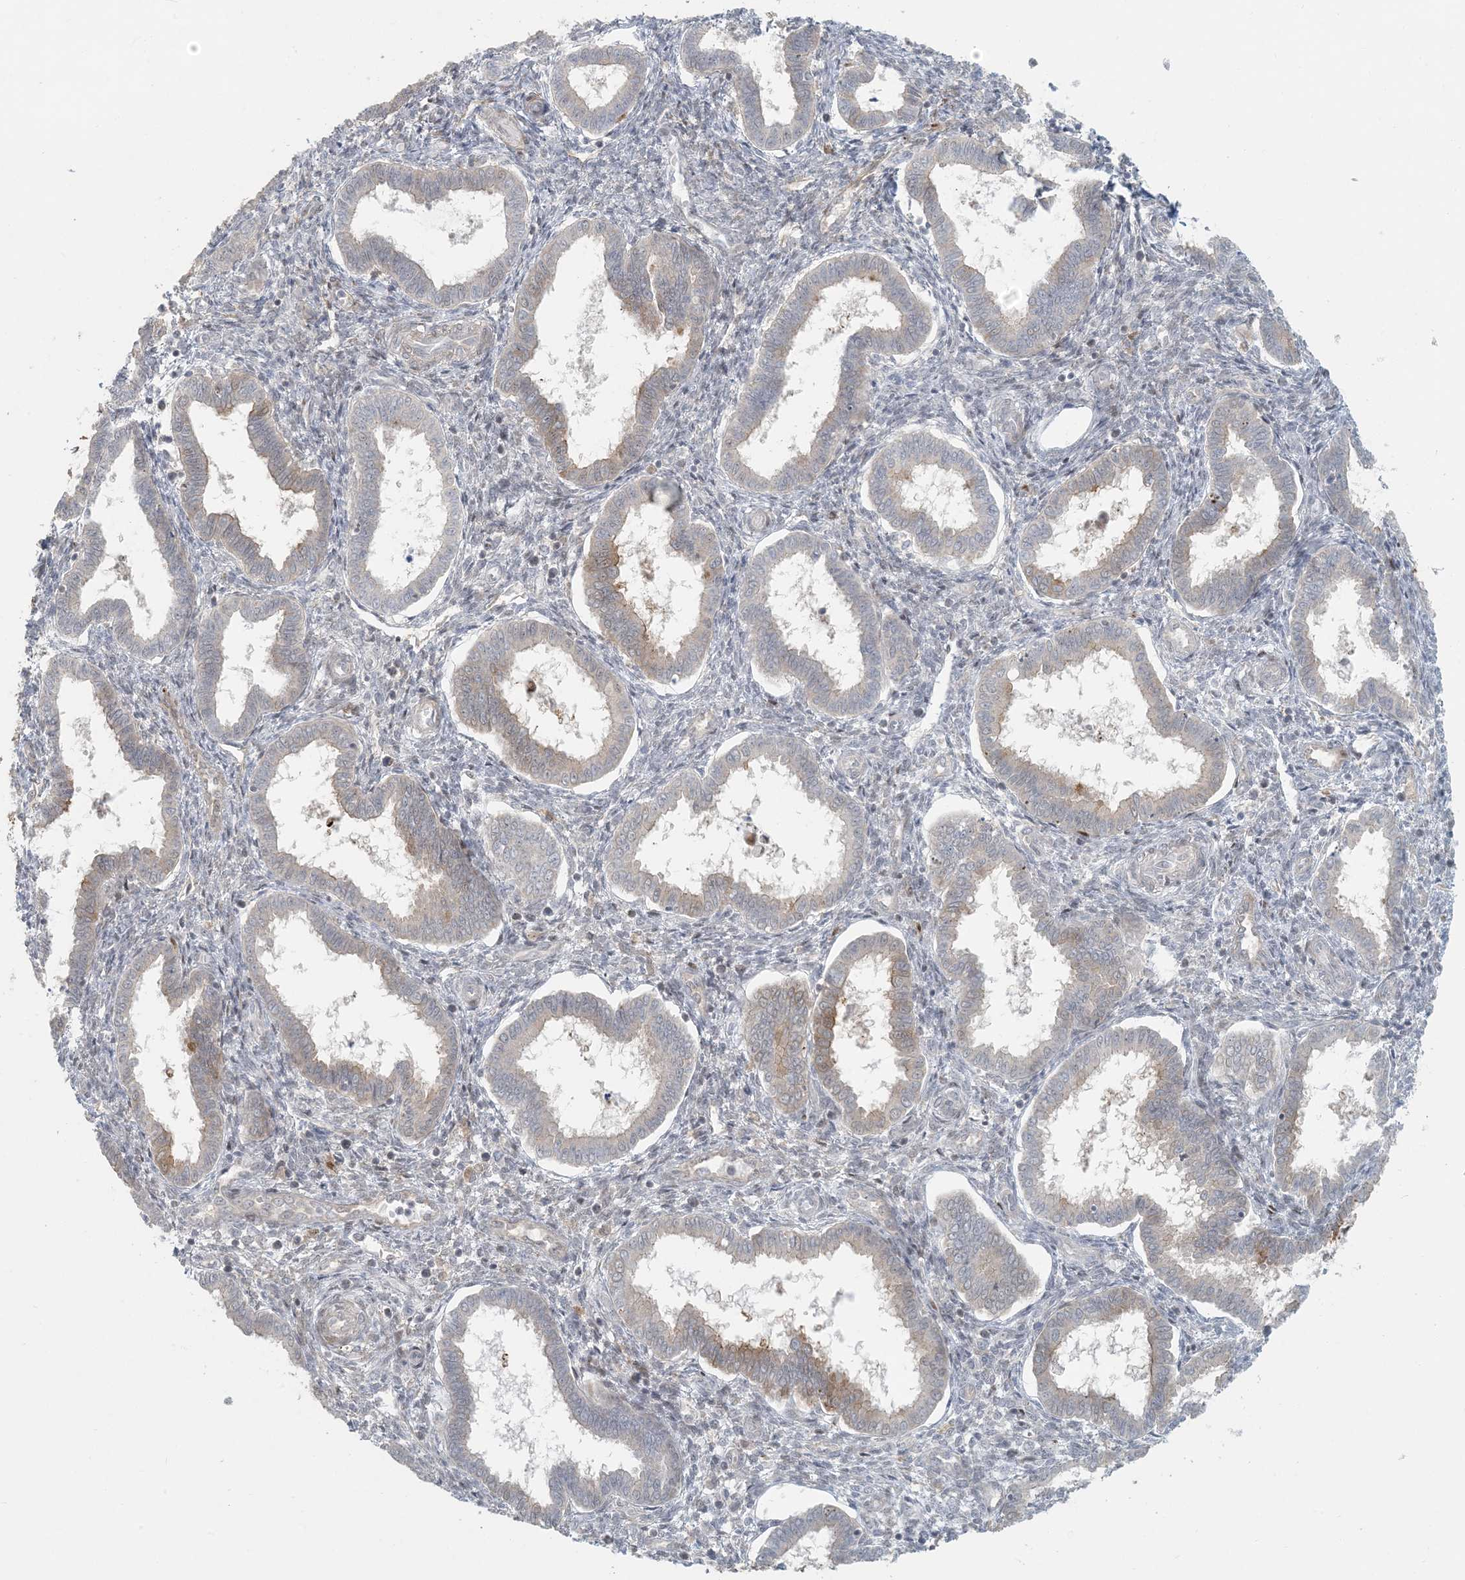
{"staining": {"intensity": "weak", "quantity": "<25%", "location": "cytoplasmic/membranous"}, "tissue": "endometrium", "cell_type": "Cells in endometrial stroma", "image_type": "normal", "snomed": [{"axis": "morphology", "description": "Normal tissue, NOS"}, {"axis": "topography", "description": "Endometrium"}], "caption": "Immunohistochemical staining of benign endometrium displays no significant expression in cells in endometrial stroma. (Stains: DAB (3,3'-diaminobenzidine) IHC with hematoxylin counter stain, Microscopy: brightfield microscopy at high magnification).", "gene": "BCORL1", "patient": {"sex": "female", "age": 24}}